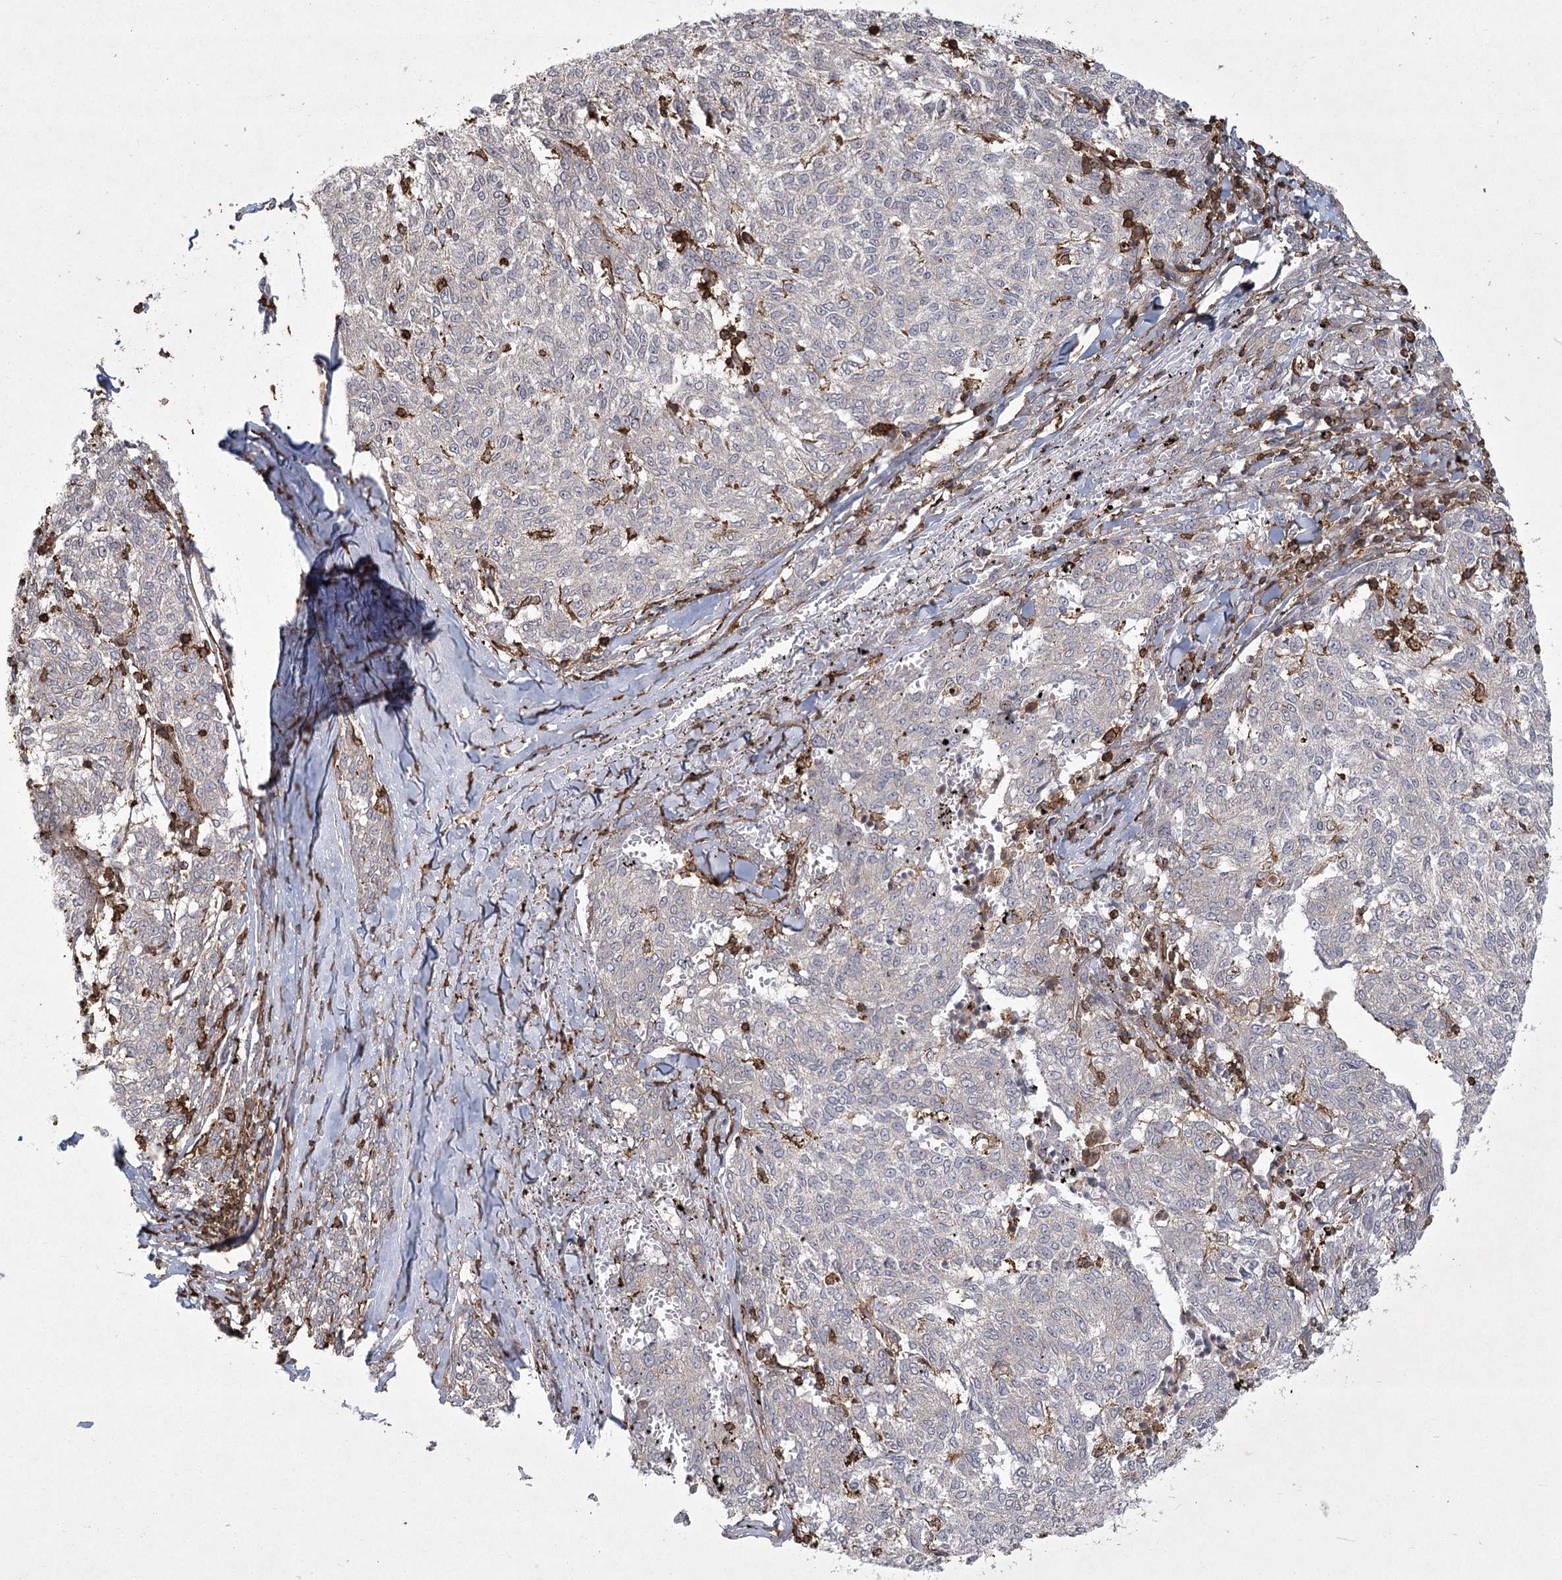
{"staining": {"intensity": "negative", "quantity": "none", "location": "none"}, "tissue": "melanoma", "cell_type": "Tumor cells", "image_type": "cancer", "snomed": [{"axis": "morphology", "description": "Malignant melanoma, NOS"}, {"axis": "topography", "description": "Skin"}], "caption": "The histopathology image shows no significant expression in tumor cells of malignant melanoma. (DAB (3,3'-diaminobenzidine) IHC with hematoxylin counter stain).", "gene": "MEPE", "patient": {"sex": "female", "age": 72}}